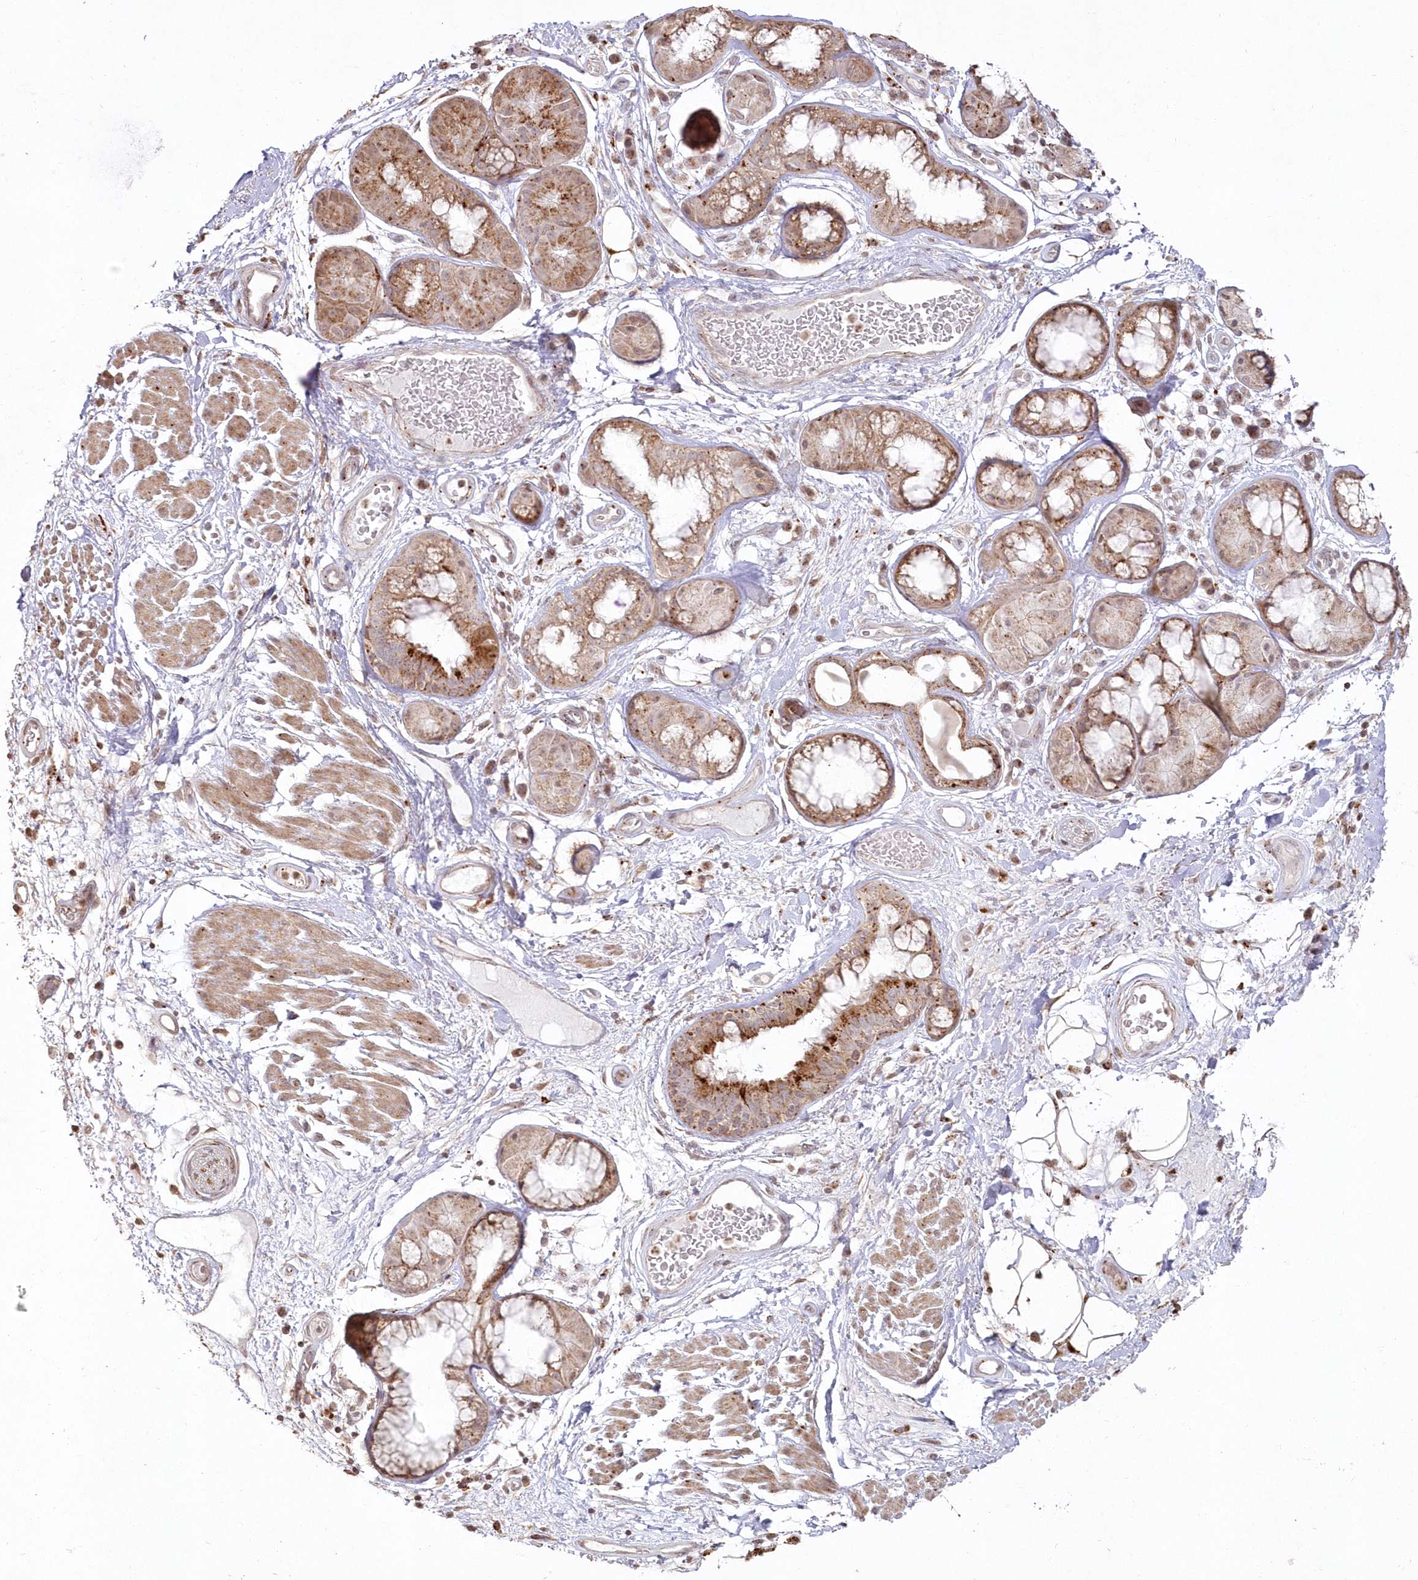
{"staining": {"intensity": "strong", "quantity": ">75%", "location": "cytoplasmic/membranous"}, "tissue": "bronchus", "cell_type": "Respiratory epithelial cells", "image_type": "normal", "snomed": [{"axis": "morphology", "description": "Normal tissue, NOS"}, {"axis": "morphology", "description": "Squamous cell carcinoma, NOS"}, {"axis": "topography", "description": "Lymph node"}, {"axis": "topography", "description": "Bronchus"}, {"axis": "topography", "description": "Lung"}], "caption": "The photomicrograph shows immunohistochemical staining of benign bronchus. There is strong cytoplasmic/membranous expression is seen in about >75% of respiratory epithelial cells.", "gene": "ARSB", "patient": {"sex": "male", "age": 66}}